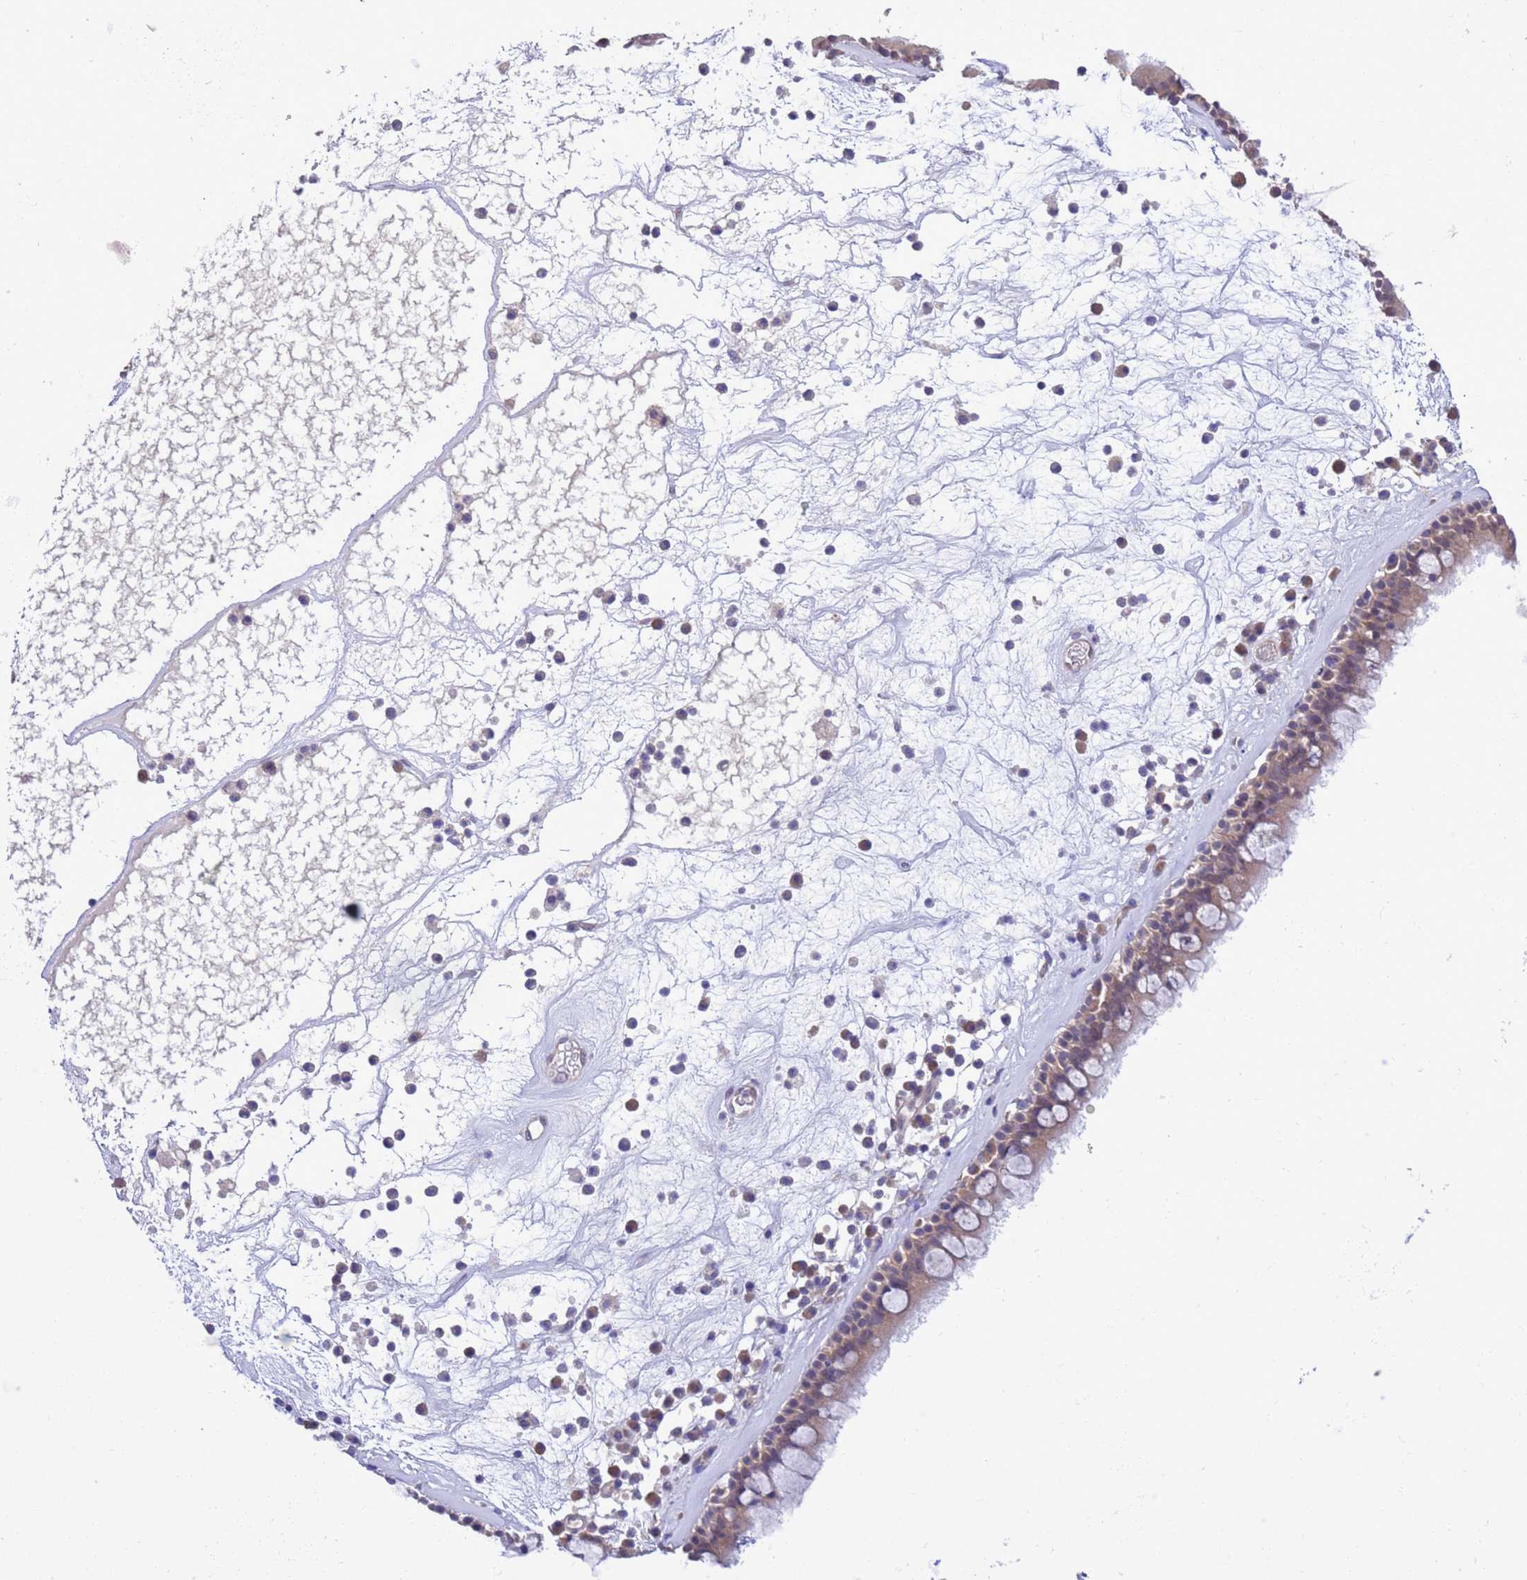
{"staining": {"intensity": "weak", "quantity": ">75%", "location": "cytoplasmic/membranous"}, "tissue": "nasopharynx", "cell_type": "Respiratory epithelial cells", "image_type": "normal", "snomed": [{"axis": "morphology", "description": "Normal tissue, NOS"}, {"axis": "morphology", "description": "Inflammation, NOS"}, {"axis": "topography", "description": "Nasopharynx"}], "caption": "Immunohistochemical staining of normal human nasopharynx exhibits low levels of weak cytoplasmic/membranous staining in about >75% of respiratory epithelial cells.", "gene": "ZNF461", "patient": {"sex": "male", "age": 70}}